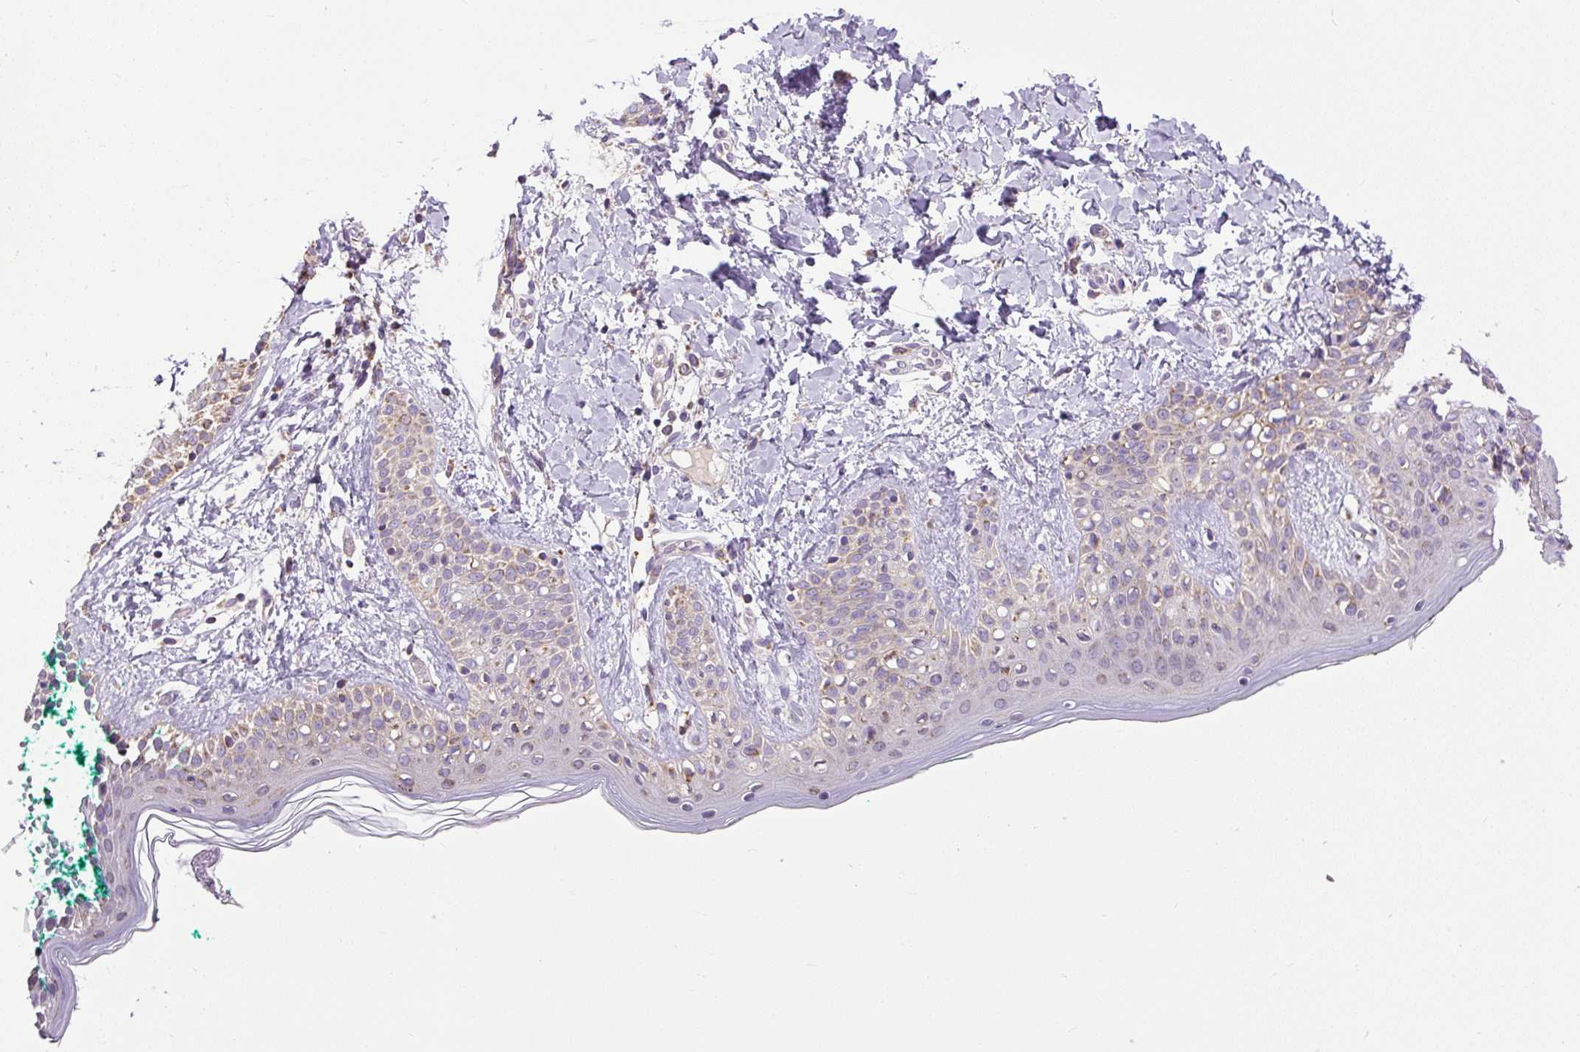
{"staining": {"intensity": "moderate", "quantity": "25%-75%", "location": "cytoplasmic/membranous"}, "tissue": "skin", "cell_type": "Fibroblasts", "image_type": "normal", "snomed": [{"axis": "morphology", "description": "Normal tissue, NOS"}, {"axis": "topography", "description": "Skin"}], "caption": "Immunohistochemical staining of normal skin reveals 25%-75% levels of moderate cytoplasmic/membranous protein positivity in about 25%-75% of fibroblasts.", "gene": "TM2D3", "patient": {"sex": "male", "age": 16}}